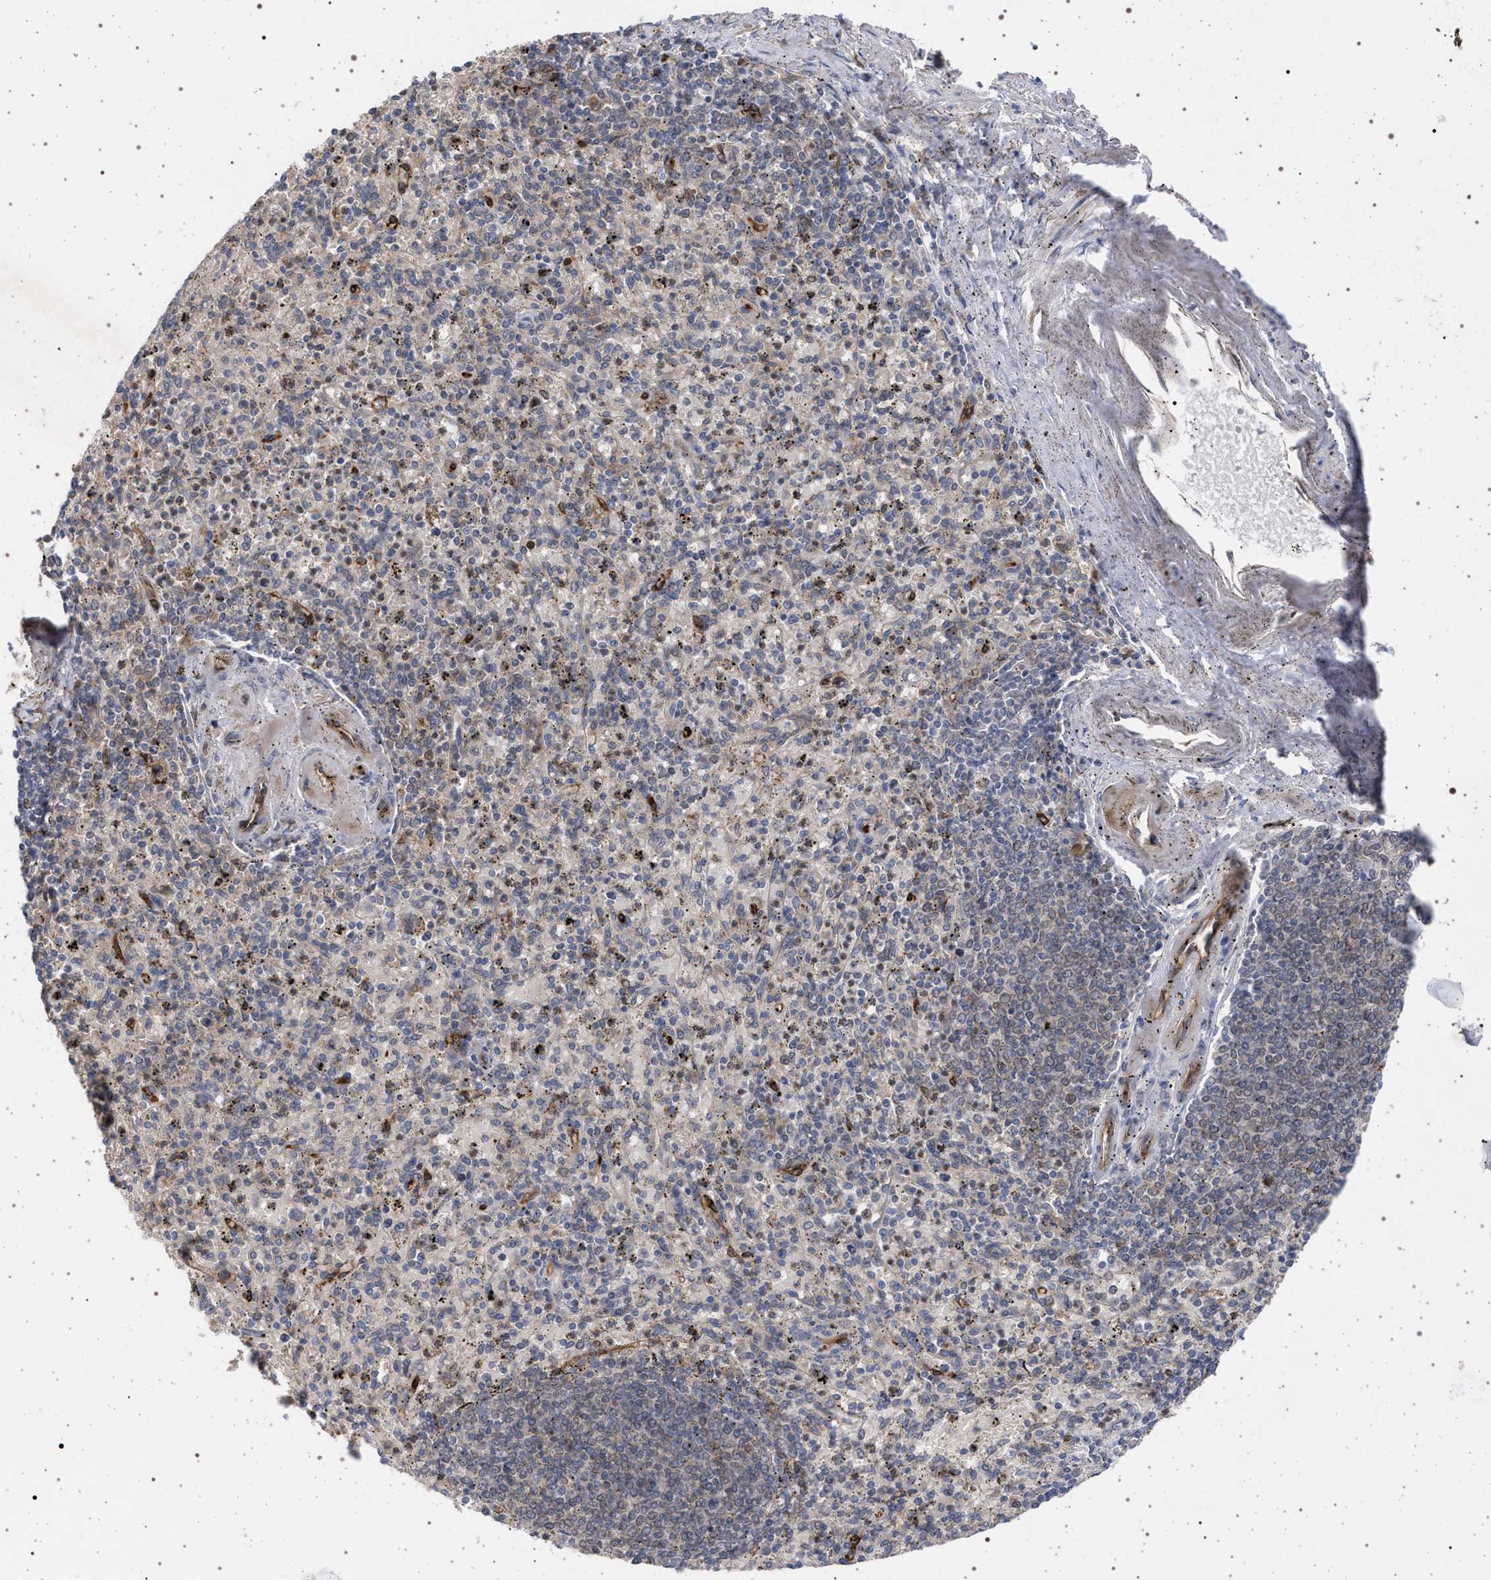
{"staining": {"intensity": "weak", "quantity": "25%-75%", "location": "cytoplasmic/membranous"}, "tissue": "spleen", "cell_type": "Cells in red pulp", "image_type": "normal", "snomed": [{"axis": "morphology", "description": "Normal tissue, NOS"}, {"axis": "topography", "description": "Spleen"}], "caption": "Immunohistochemical staining of benign spleen shows weak cytoplasmic/membranous protein positivity in approximately 25%-75% of cells in red pulp. The protein is stained brown, and the nuclei are stained in blue (DAB (3,3'-diaminobenzidine) IHC with brightfield microscopy, high magnification).", "gene": "RBM48", "patient": {"sex": "male", "age": 72}}